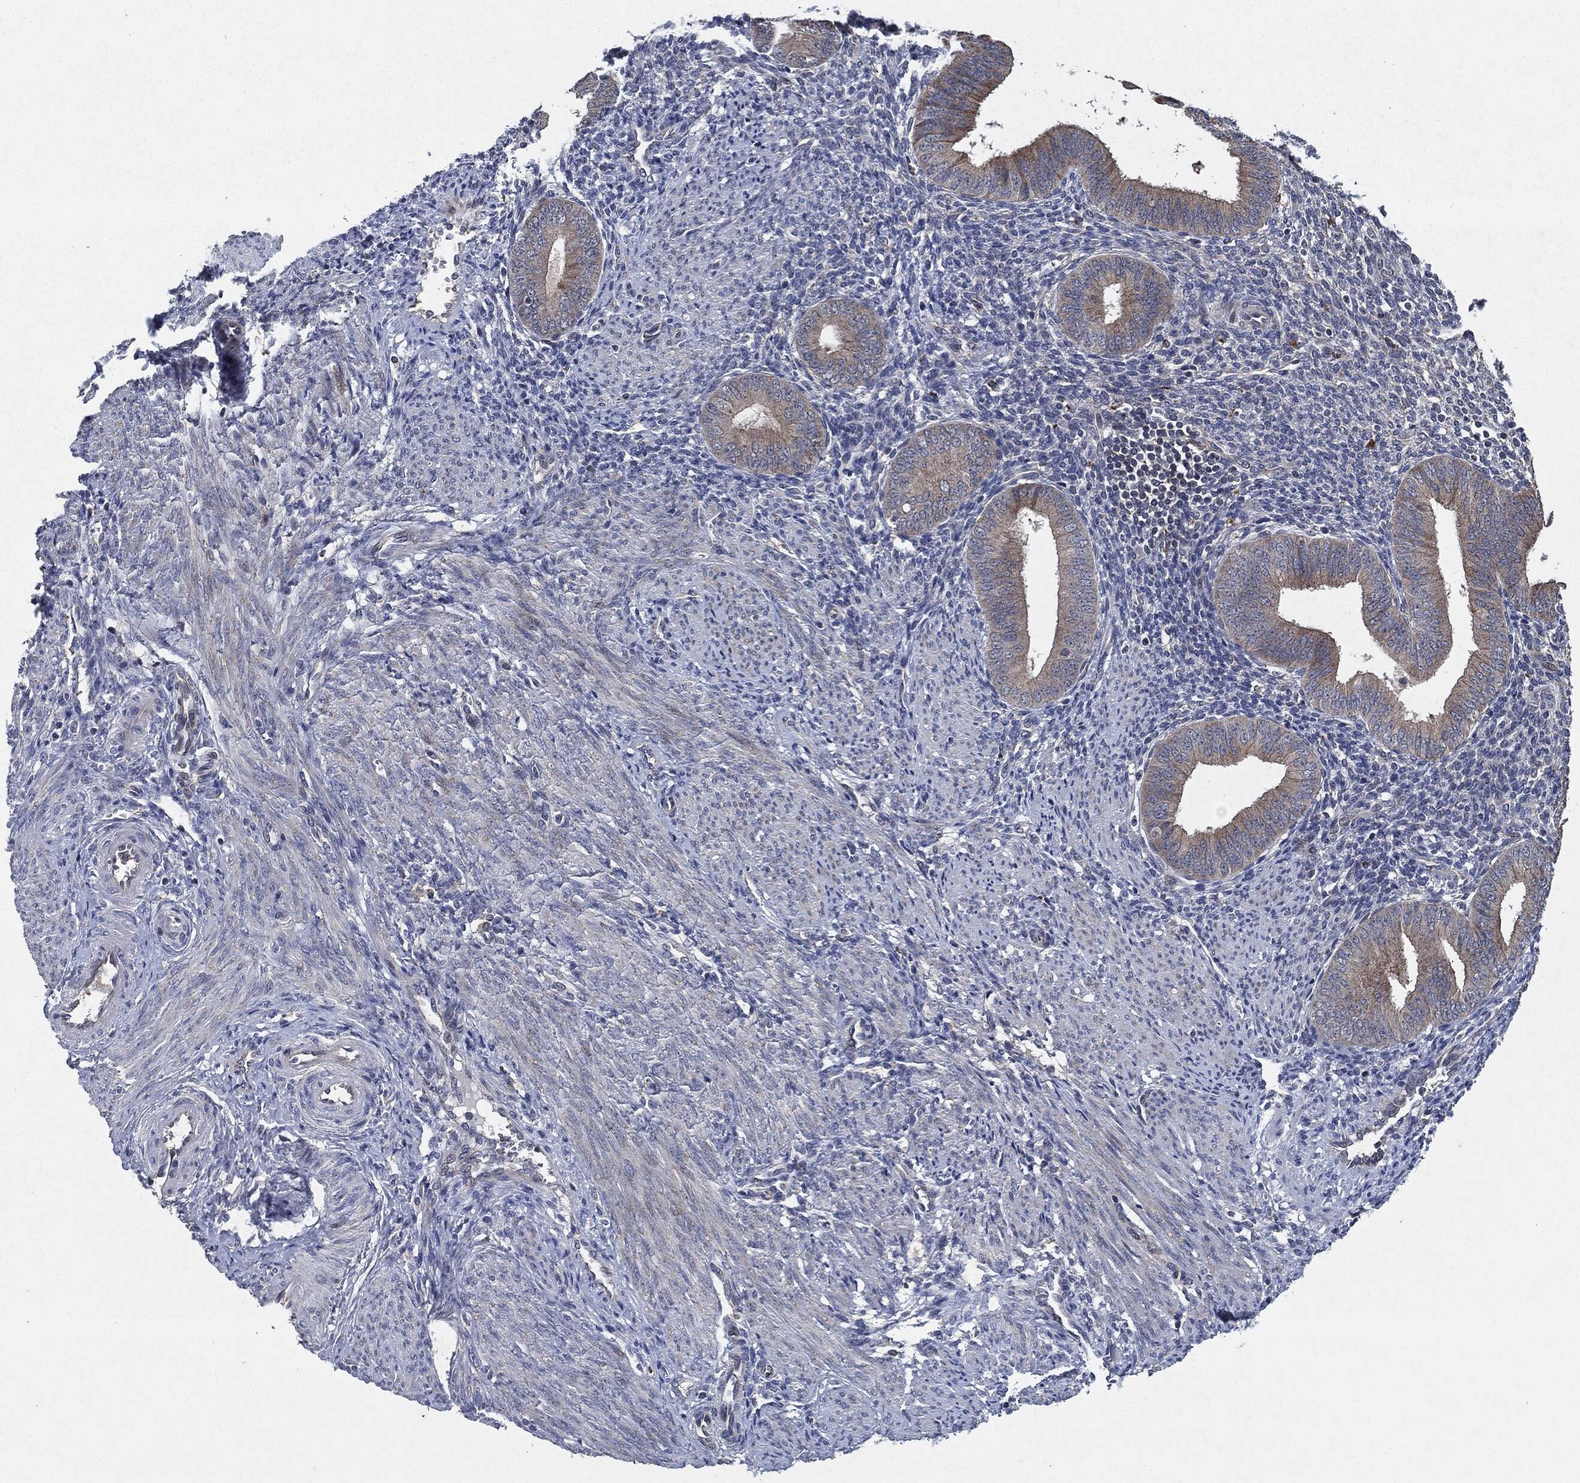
{"staining": {"intensity": "negative", "quantity": "none", "location": "none"}, "tissue": "endometrium", "cell_type": "Cells in endometrial stroma", "image_type": "normal", "snomed": [{"axis": "morphology", "description": "Normal tissue, NOS"}, {"axis": "topography", "description": "Endometrium"}], "caption": "An immunohistochemistry (IHC) photomicrograph of unremarkable endometrium is shown. There is no staining in cells in endometrial stroma of endometrium. Brightfield microscopy of immunohistochemistry (IHC) stained with DAB (brown) and hematoxylin (blue), captured at high magnification.", "gene": "SLC31A2", "patient": {"sex": "female", "age": 39}}